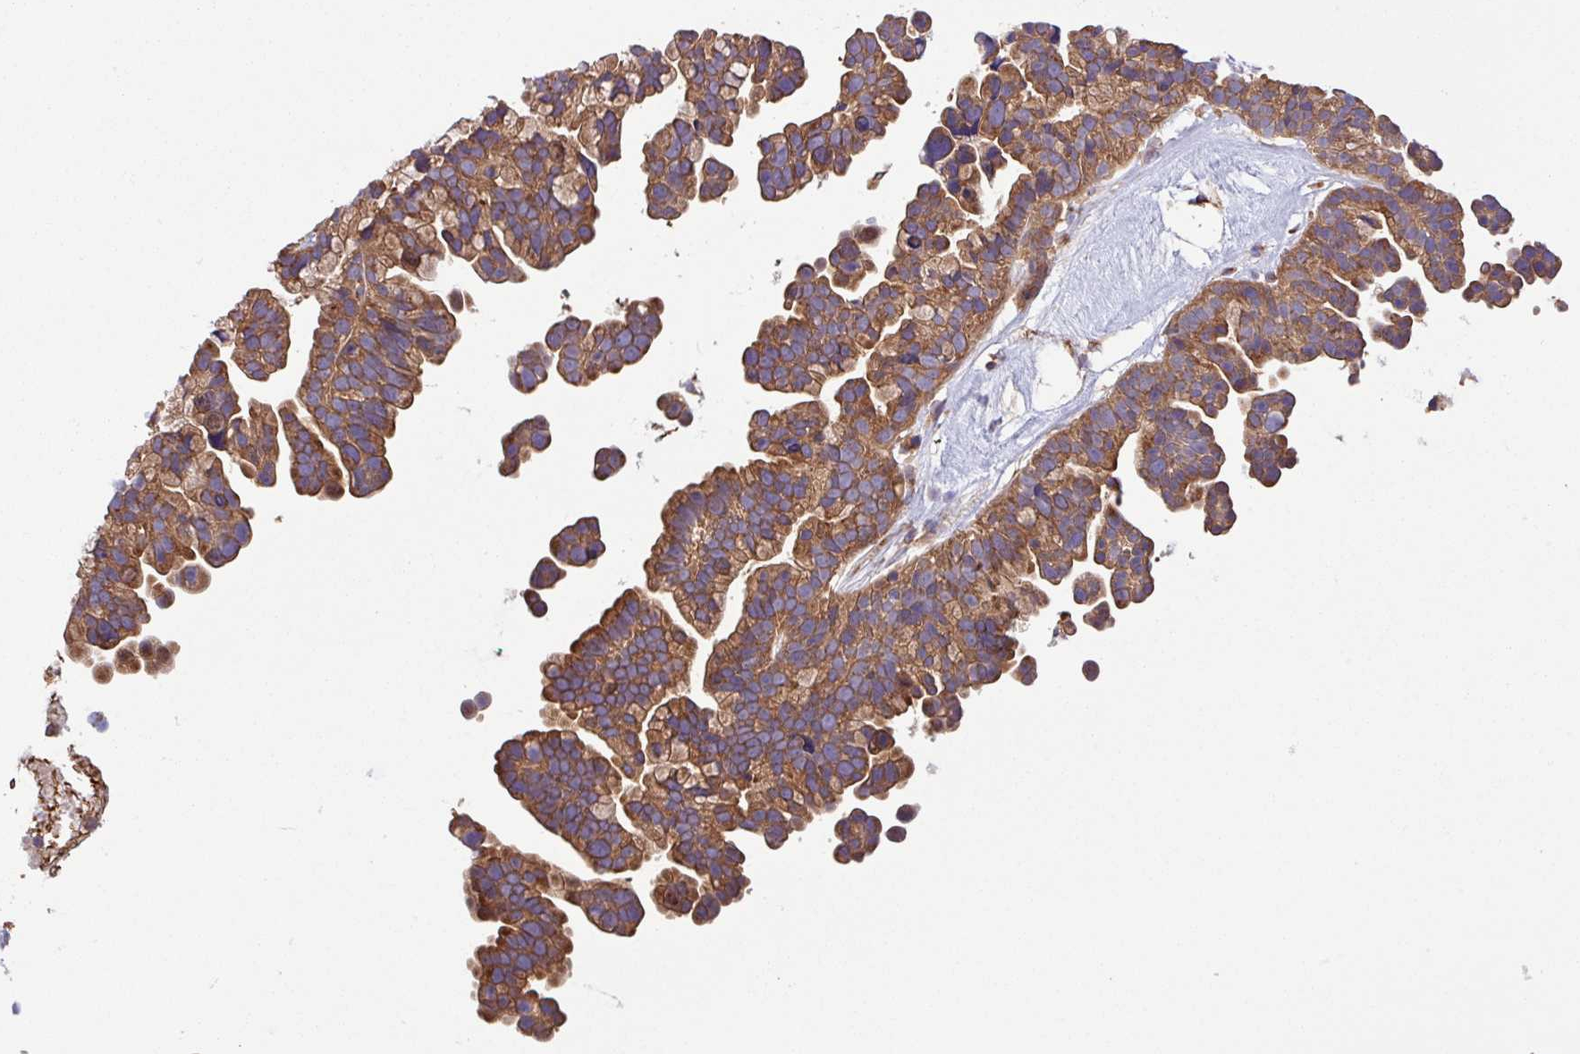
{"staining": {"intensity": "strong", "quantity": ">75%", "location": "cytoplasmic/membranous"}, "tissue": "ovarian cancer", "cell_type": "Tumor cells", "image_type": "cancer", "snomed": [{"axis": "morphology", "description": "Cystadenocarcinoma, serous, NOS"}, {"axis": "topography", "description": "Ovary"}], "caption": "A high amount of strong cytoplasmic/membranous expression is seen in about >75% of tumor cells in ovarian cancer tissue. (DAB IHC, brown staining for protein, blue staining for nuclei).", "gene": "RAB19", "patient": {"sex": "female", "age": 56}}